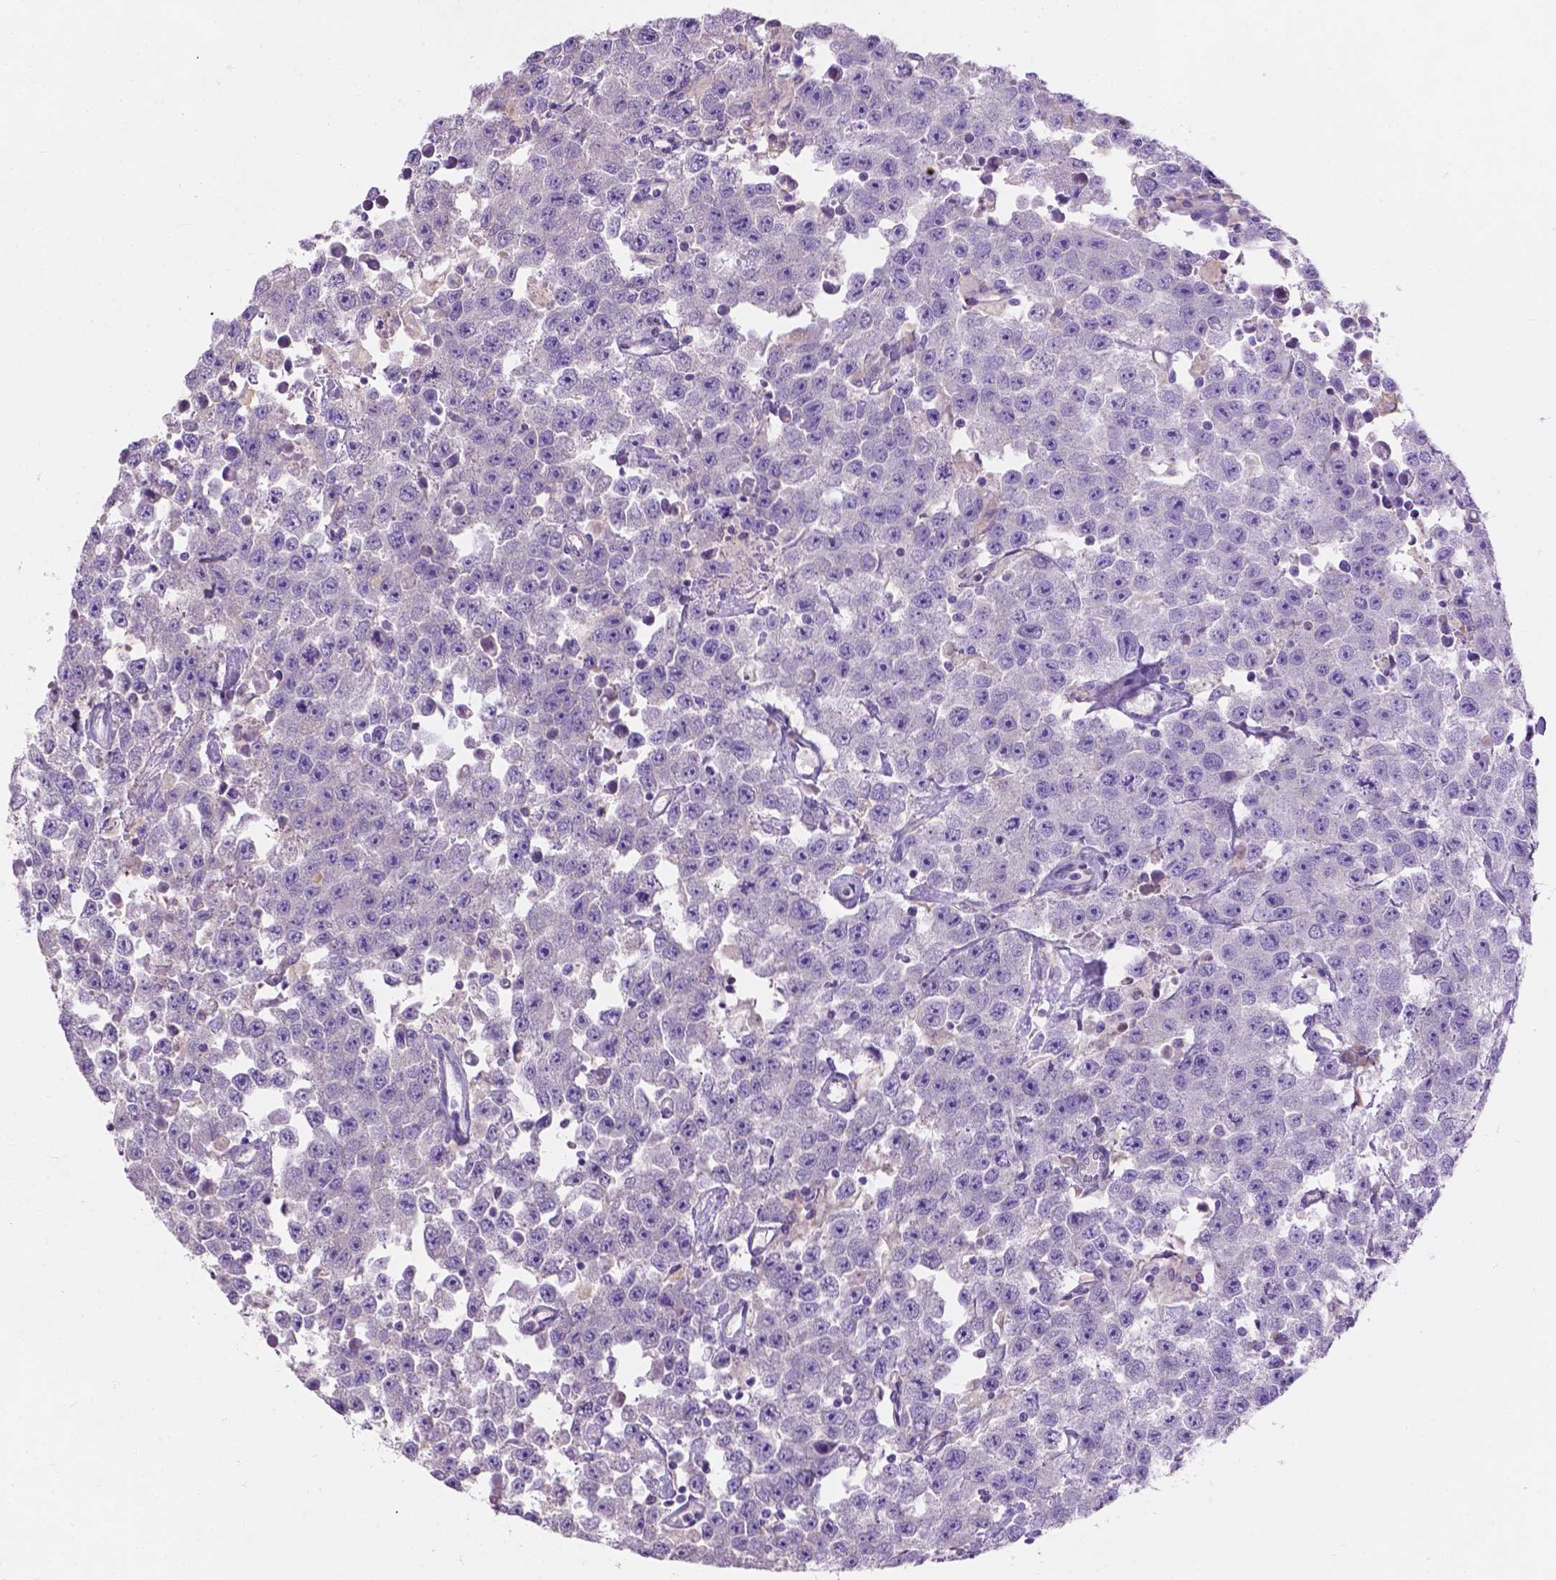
{"staining": {"intensity": "negative", "quantity": "none", "location": "none"}, "tissue": "testis cancer", "cell_type": "Tumor cells", "image_type": "cancer", "snomed": [{"axis": "morphology", "description": "Seminoma, NOS"}, {"axis": "topography", "description": "Testis"}], "caption": "Seminoma (testis) was stained to show a protein in brown. There is no significant positivity in tumor cells. (DAB (3,3'-diaminobenzidine) immunohistochemistry (IHC) visualized using brightfield microscopy, high magnification).", "gene": "NOXO1", "patient": {"sex": "male", "age": 52}}